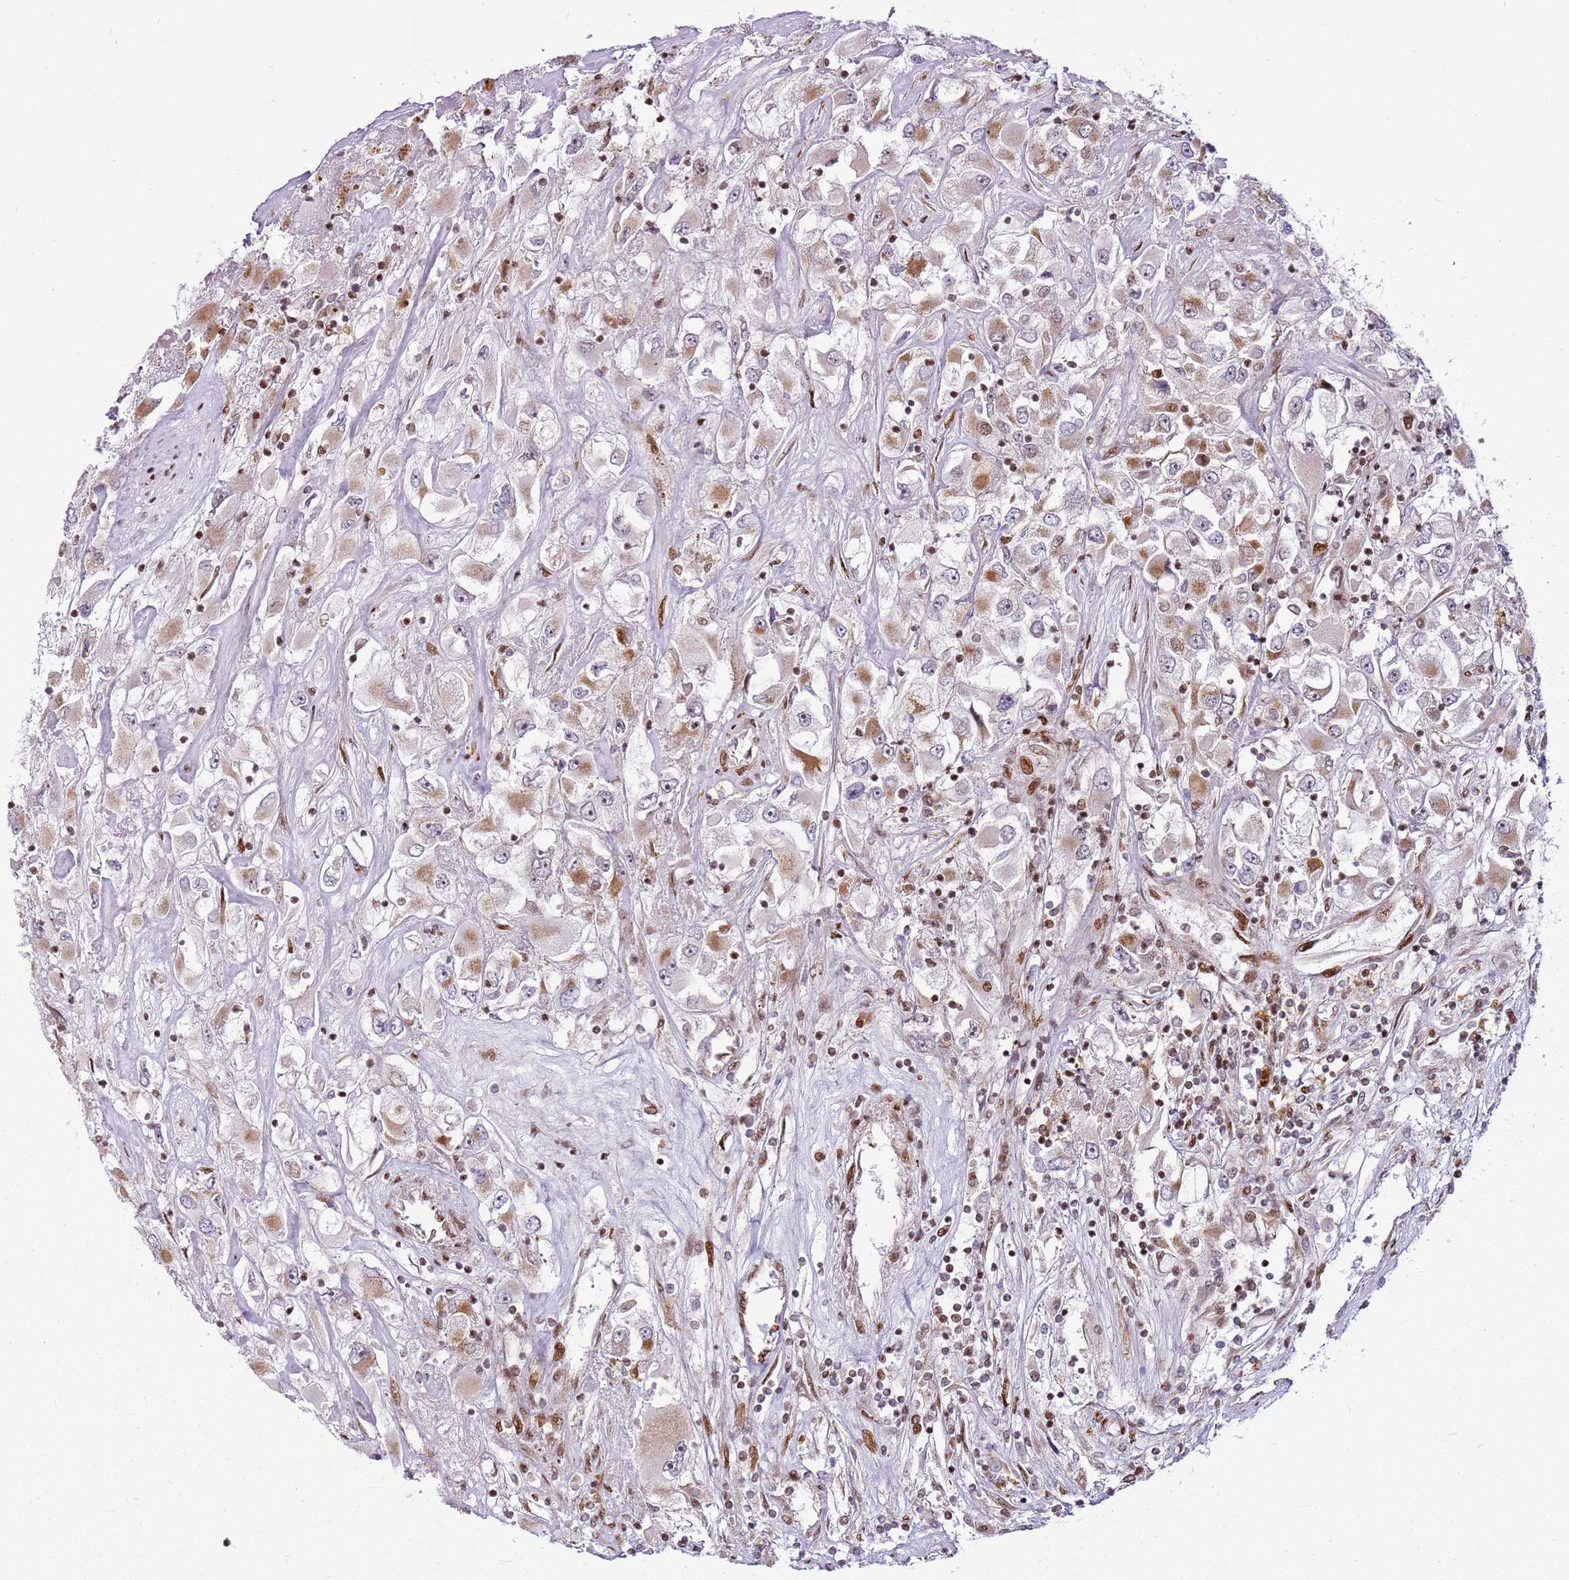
{"staining": {"intensity": "moderate", "quantity": "25%-75%", "location": "cytoplasmic/membranous"}, "tissue": "renal cancer", "cell_type": "Tumor cells", "image_type": "cancer", "snomed": [{"axis": "morphology", "description": "Adenocarcinoma, NOS"}, {"axis": "topography", "description": "Kidney"}], "caption": "There is medium levels of moderate cytoplasmic/membranous staining in tumor cells of renal cancer (adenocarcinoma), as demonstrated by immunohistochemical staining (brown color).", "gene": "PCTP", "patient": {"sex": "female", "age": 52}}